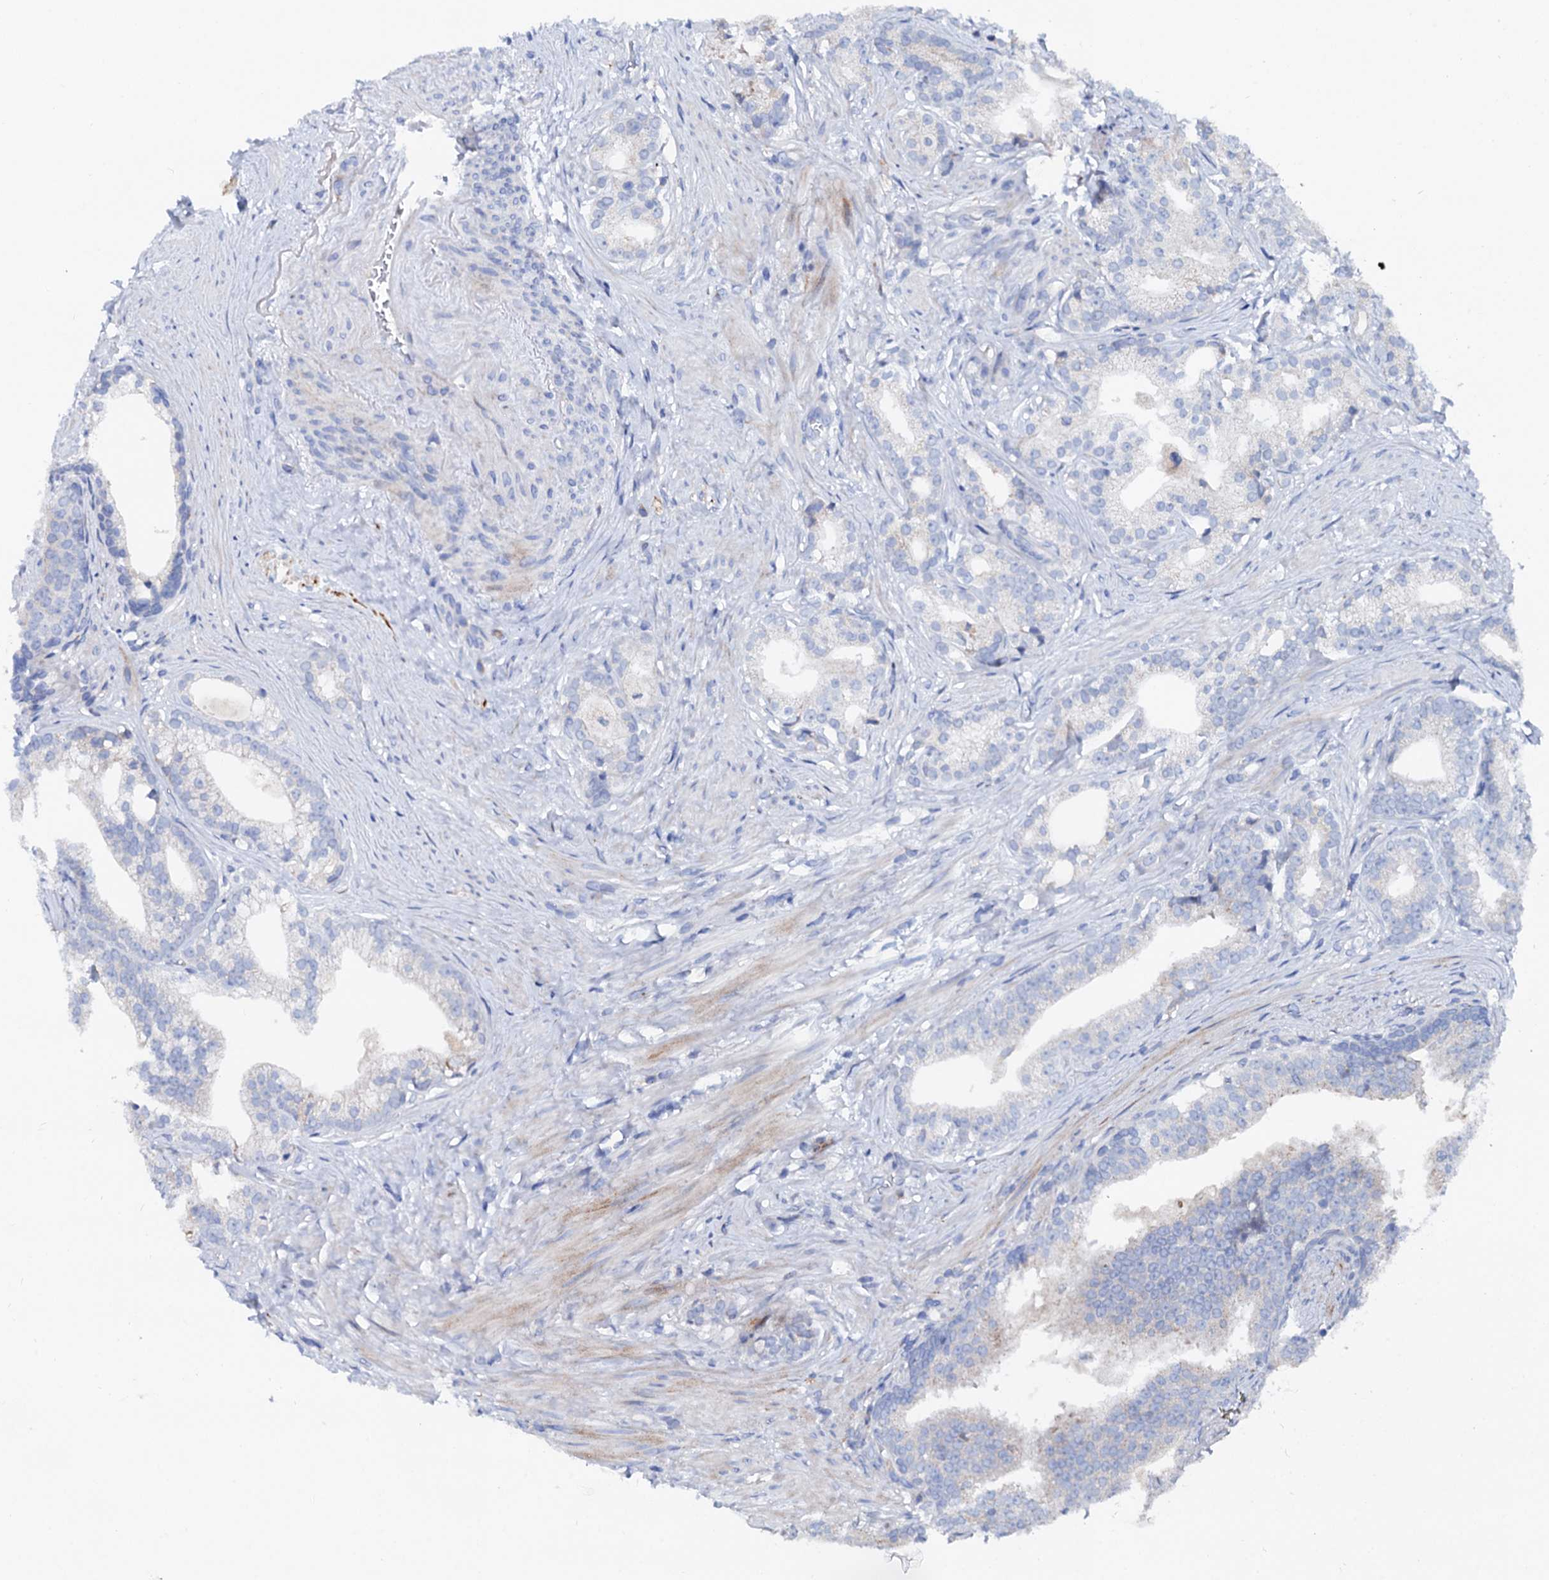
{"staining": {"intensity": "negative", "quantity": "none", "location": "none"}, "tissue": "prostate cancer", "cell_type": "Tumor cells", "image_type": "cancer", "snomed": [{"axis": "morphology", "description": "Adenocarcinoma, Low grade"}, {"axis": "topography", "description": "Prostate"}], "caption": "Prostate cancer was stained to show a protein in brown. There is no significant expression in tumor cells. (Brightfield microscopy of DAB (3,3'-diaminobenzidine) IHC at high magnification).", "gene": "SLC10A7", "patient": {"sex": "male", "age": 71}}